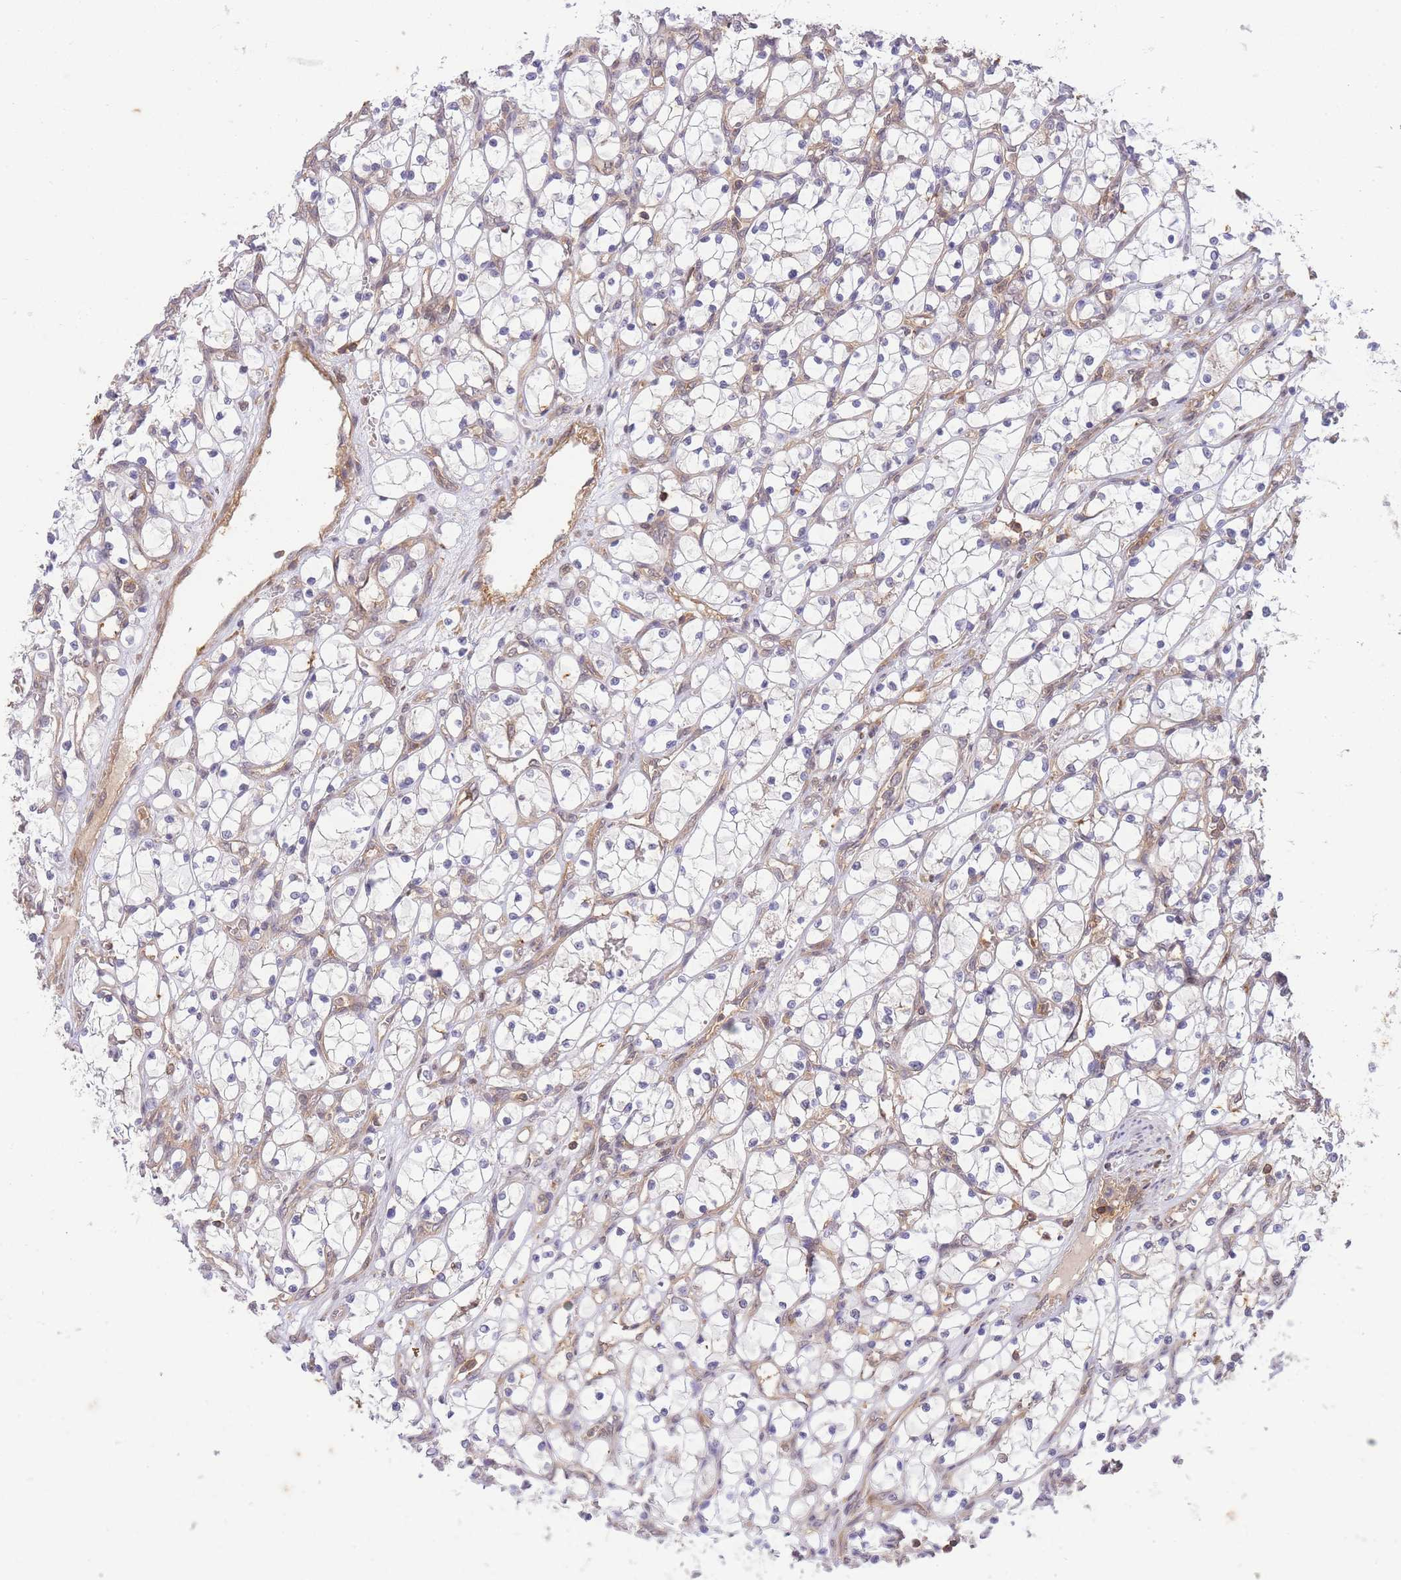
{"staining": {"intensity": "negative", "quantity": "none", "location": "none"}, "tissue": "renal cancer", "cell_type": "Tumor cells", "image_type": "cancer", "snomed": [{"axis": "morphology", "description": "Adenocarcinoma, NOS"}, {"axis": "topography", "description": "Kidney"}], "caption": "This is an immunohistochemistry (IHC) photomicrograph of human adenocarcinoma (renal). There is no expression in tumor cells.", "gene": "ST8SIA4", "patient": {"sex": "female", "age": 69}}